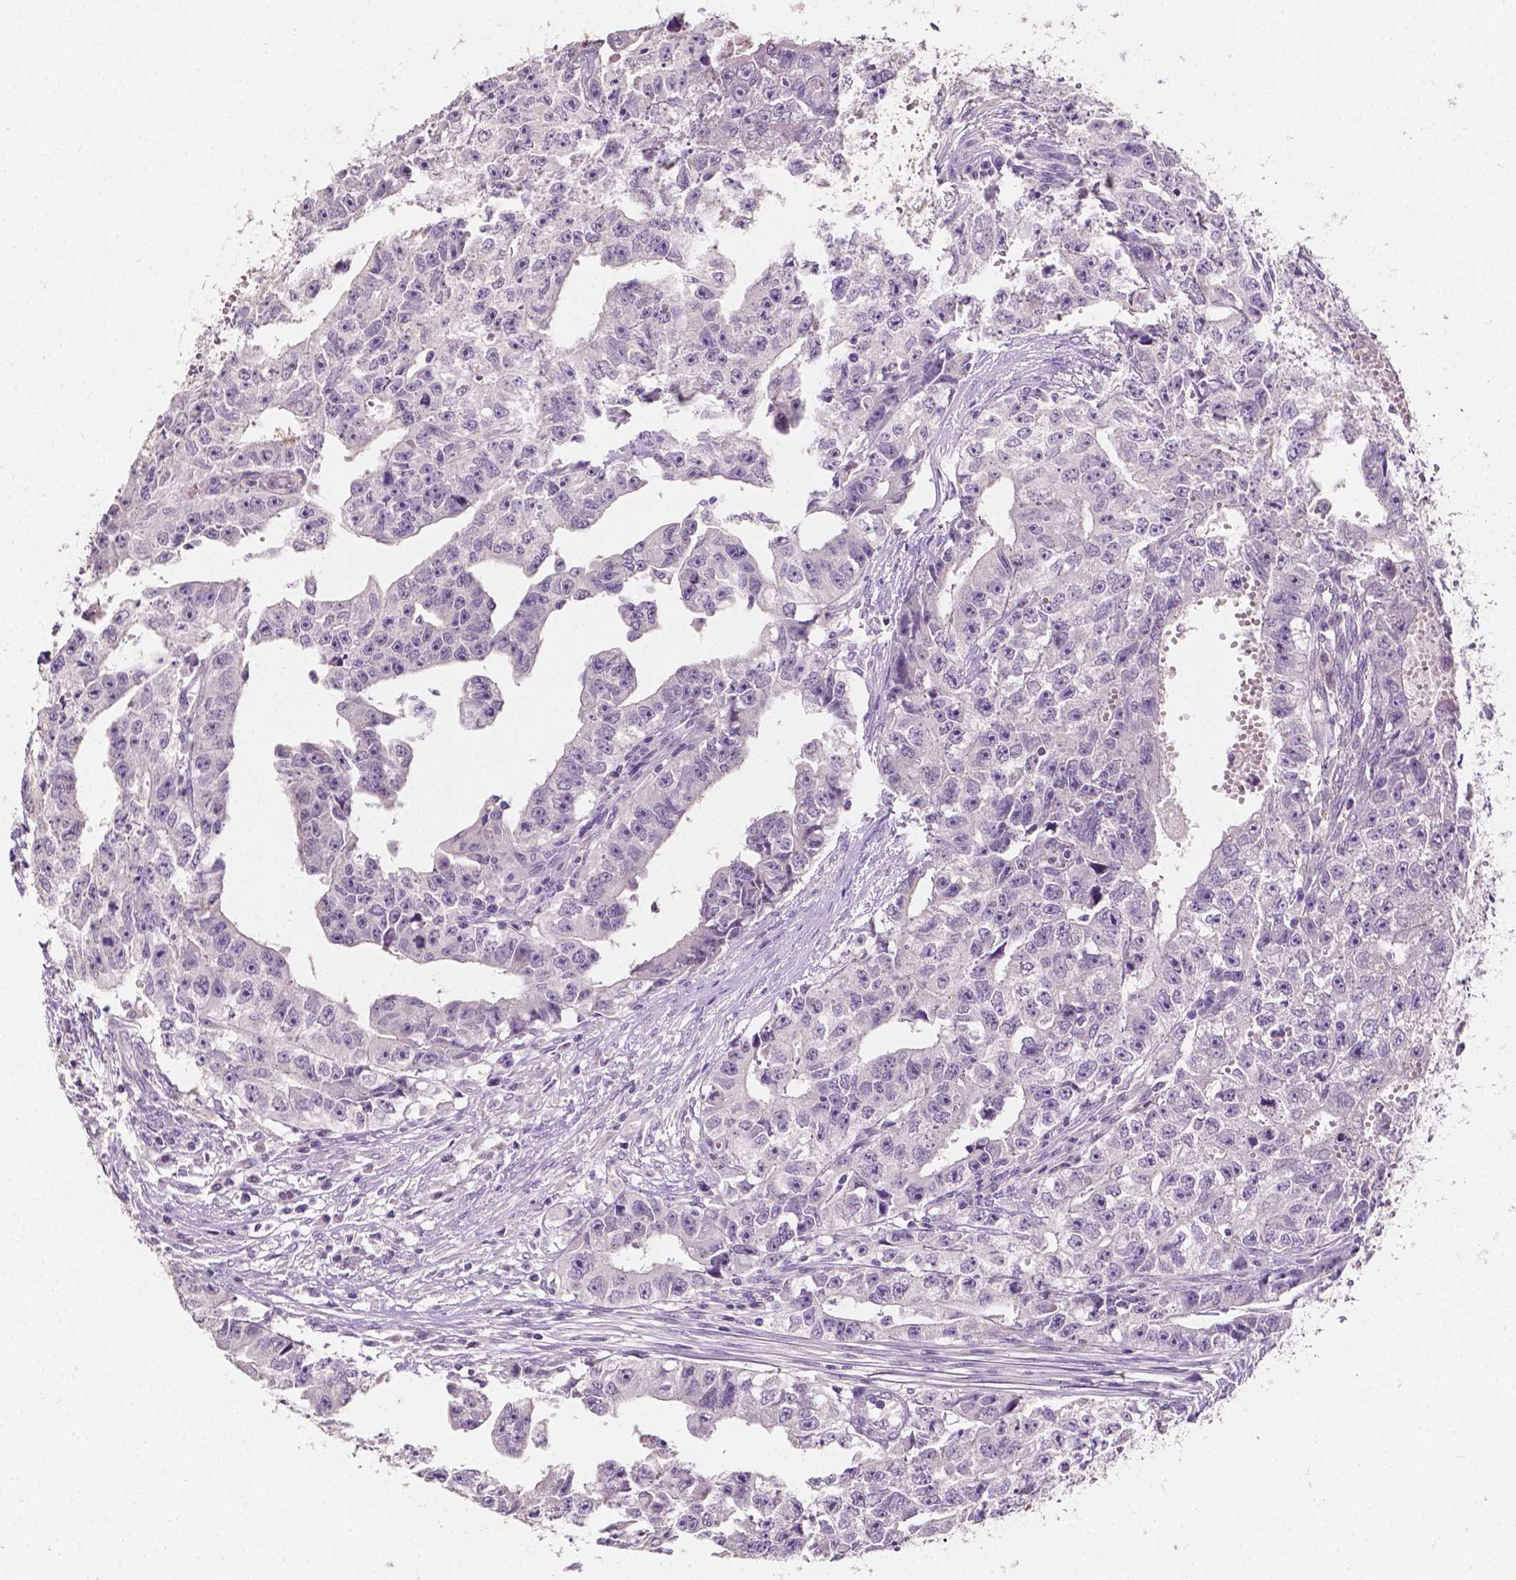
{"staining": {"intensity": "negative", "quantity": "none", "location": "none"}, "tissue": "testis cancer", "cell_type": "Tumor cells", "image_type": "cancer", "snomed": [{"axis": "morphology", "description": "Carcinoma, Embryonal, NOS"}, {"axis": "morphology", "description": "Teratoma, malignant, NOS"}, {"axis": "topography", "description": "Testis"}], "caption": "Testis embryonal carcinoma was stained to show a protein in brown. There is no significant staining in tumor cells.", "gene": "TAL1", "patient": {"sex": "male", "age": 24}}